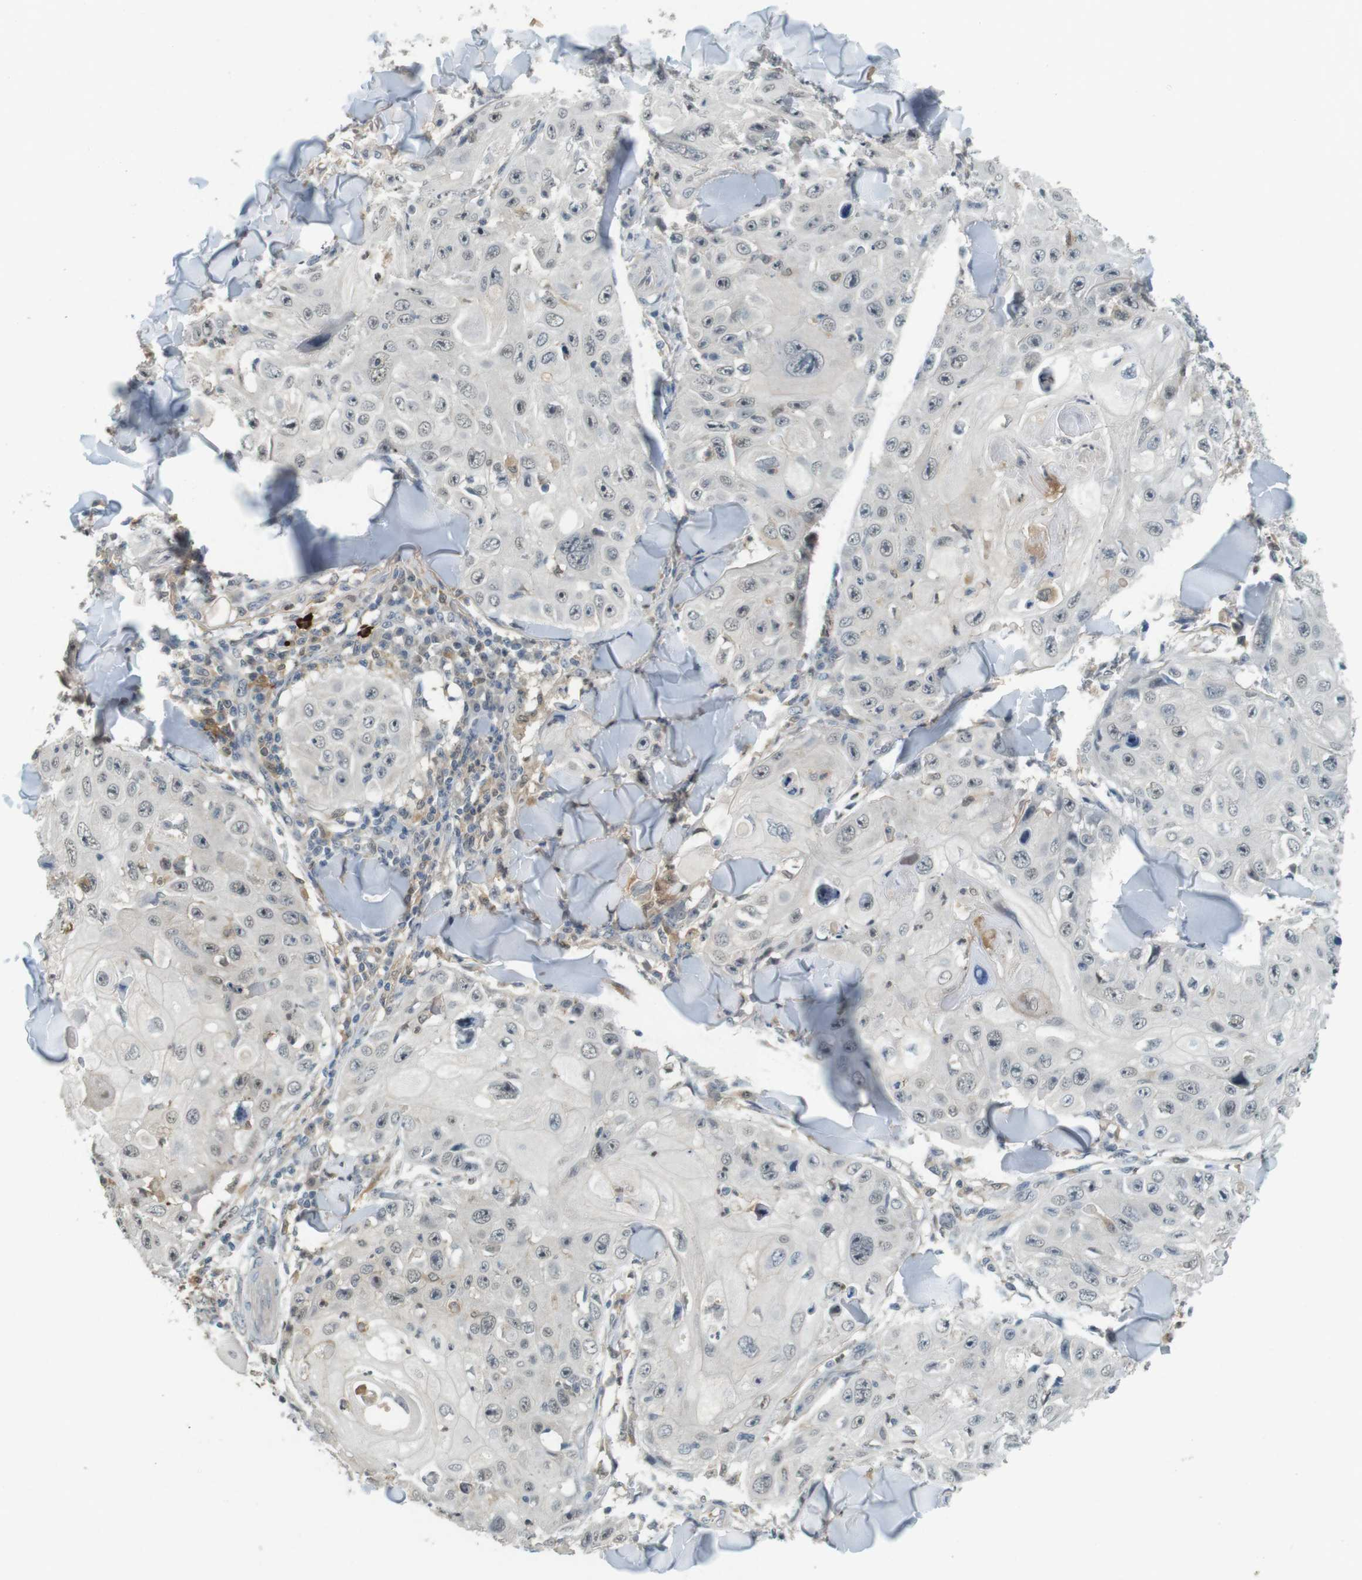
{"staining": {"intensity": "weak", "quantity": "<25%", "location": "nuclear"}, "tissue": "skin cancer", "cell_type": "Tumor cells", "image_type": "cancer", "snomed": [{"axis": "morphology", "description": "Squamous cell carcinoma, NOS"}, {"axis": "topography", "description": "Skin"}], "caption": "IHC micrograph of human skin cancer stained for a protein (brown), which displays no staining in tumor cells.", "gene": "CDK14", "patient": {"sex": "male", "age": 86}}